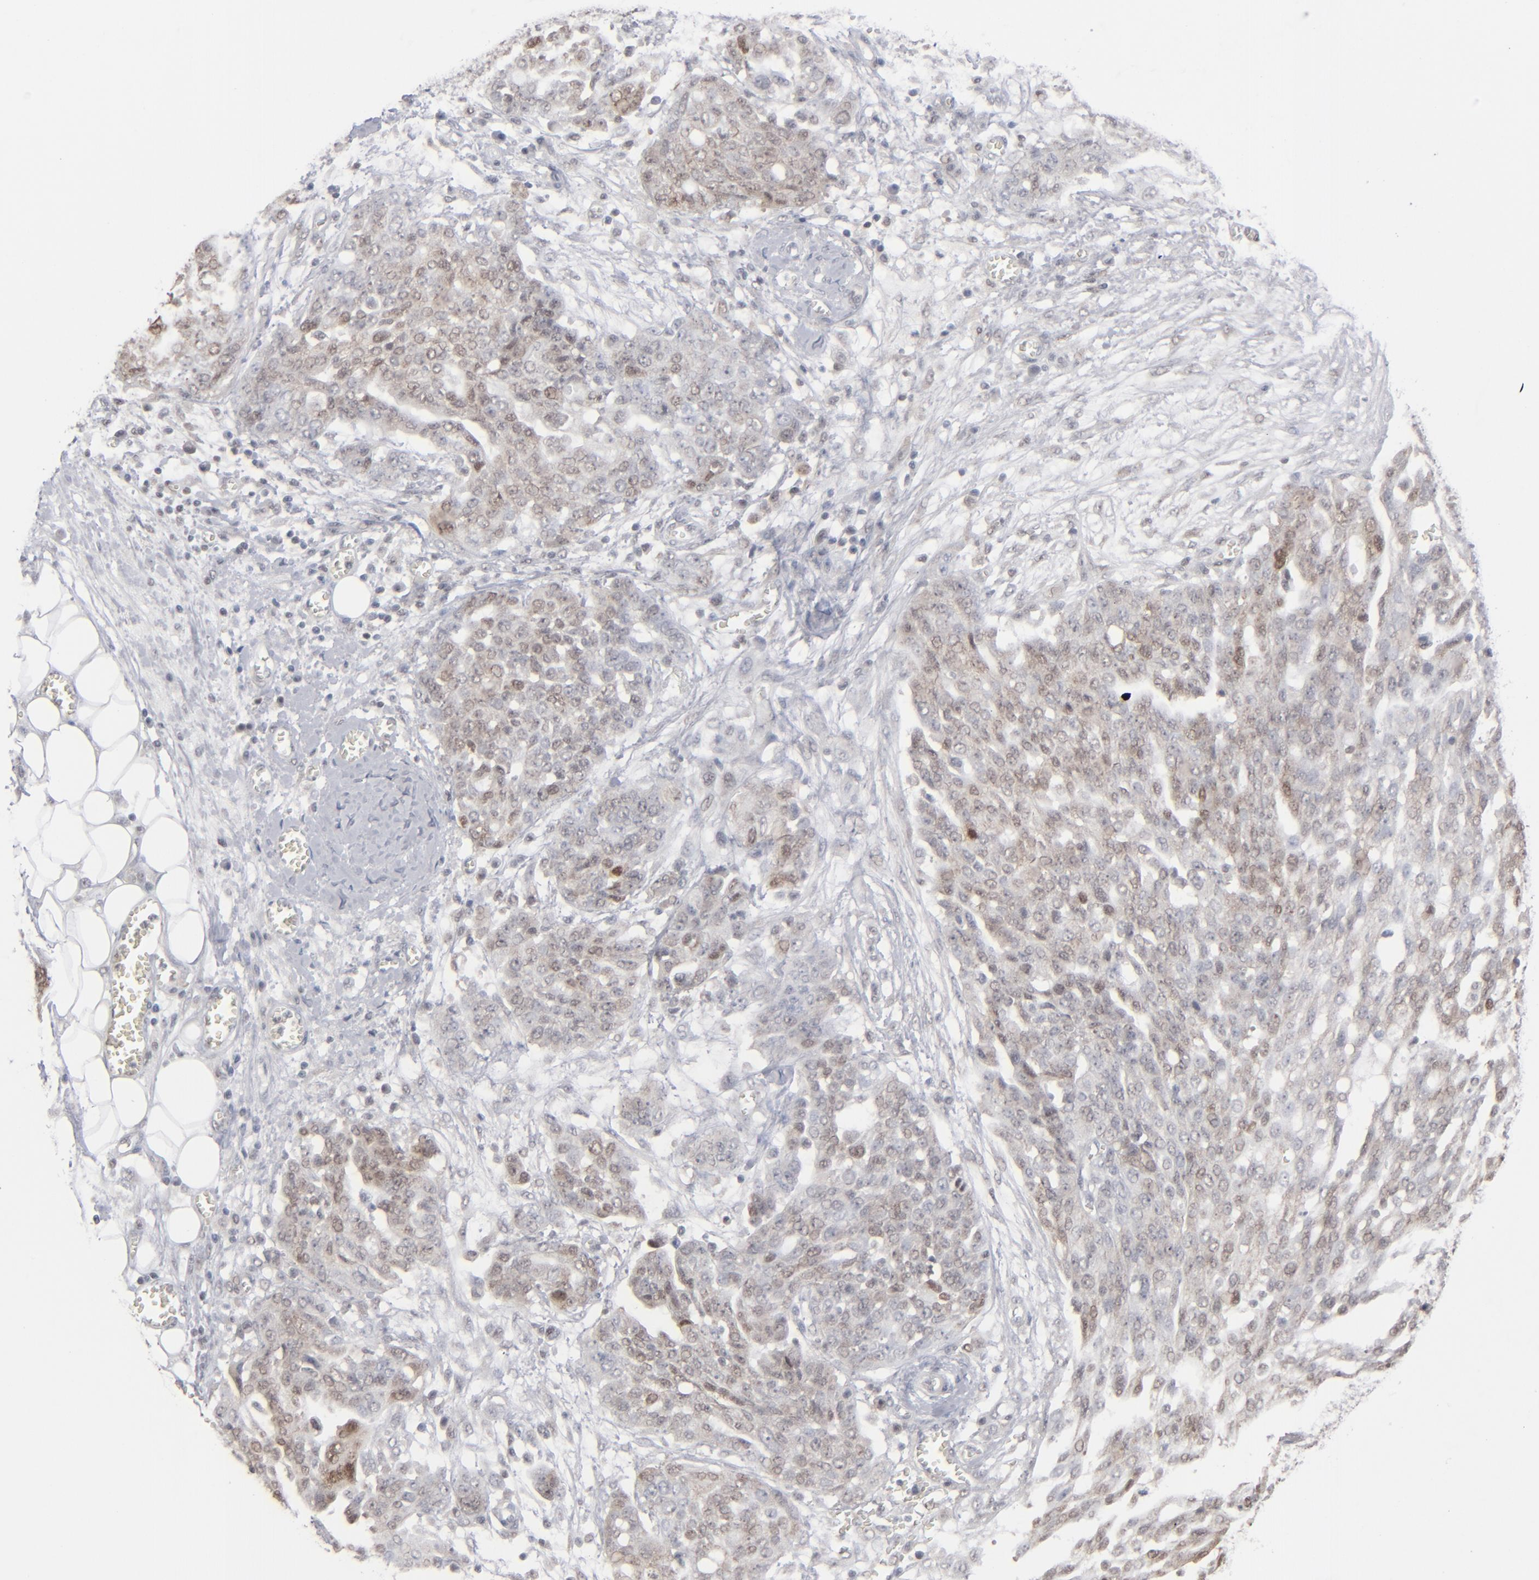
{"staining": {"intensity": "weak", "quantity": ">75%", "location": "cytoplasmic/membranous,nuclear"}, "tissue": "ovarian cancer", "cell_type": "Tumor cells", "image_type": "cancer", "snomed": [{"axis": "morphology", "description": "Cystadenocarcinoma, serous, NOS"}, {"axis": "topography", "description": "Soft tissue"}, {"axis": "topography", "description": "Ovary"}], "caption": "Protein expression analysis of human ovarian cancer reveals weak cytoplasmic/membranous and nuclear staining in approximately >75% of tumor cells. (DAB IHC with brightfield microscopy, high magnification).", "gene": "IRF9", "patient": {"sex": "female", "age": 57}}